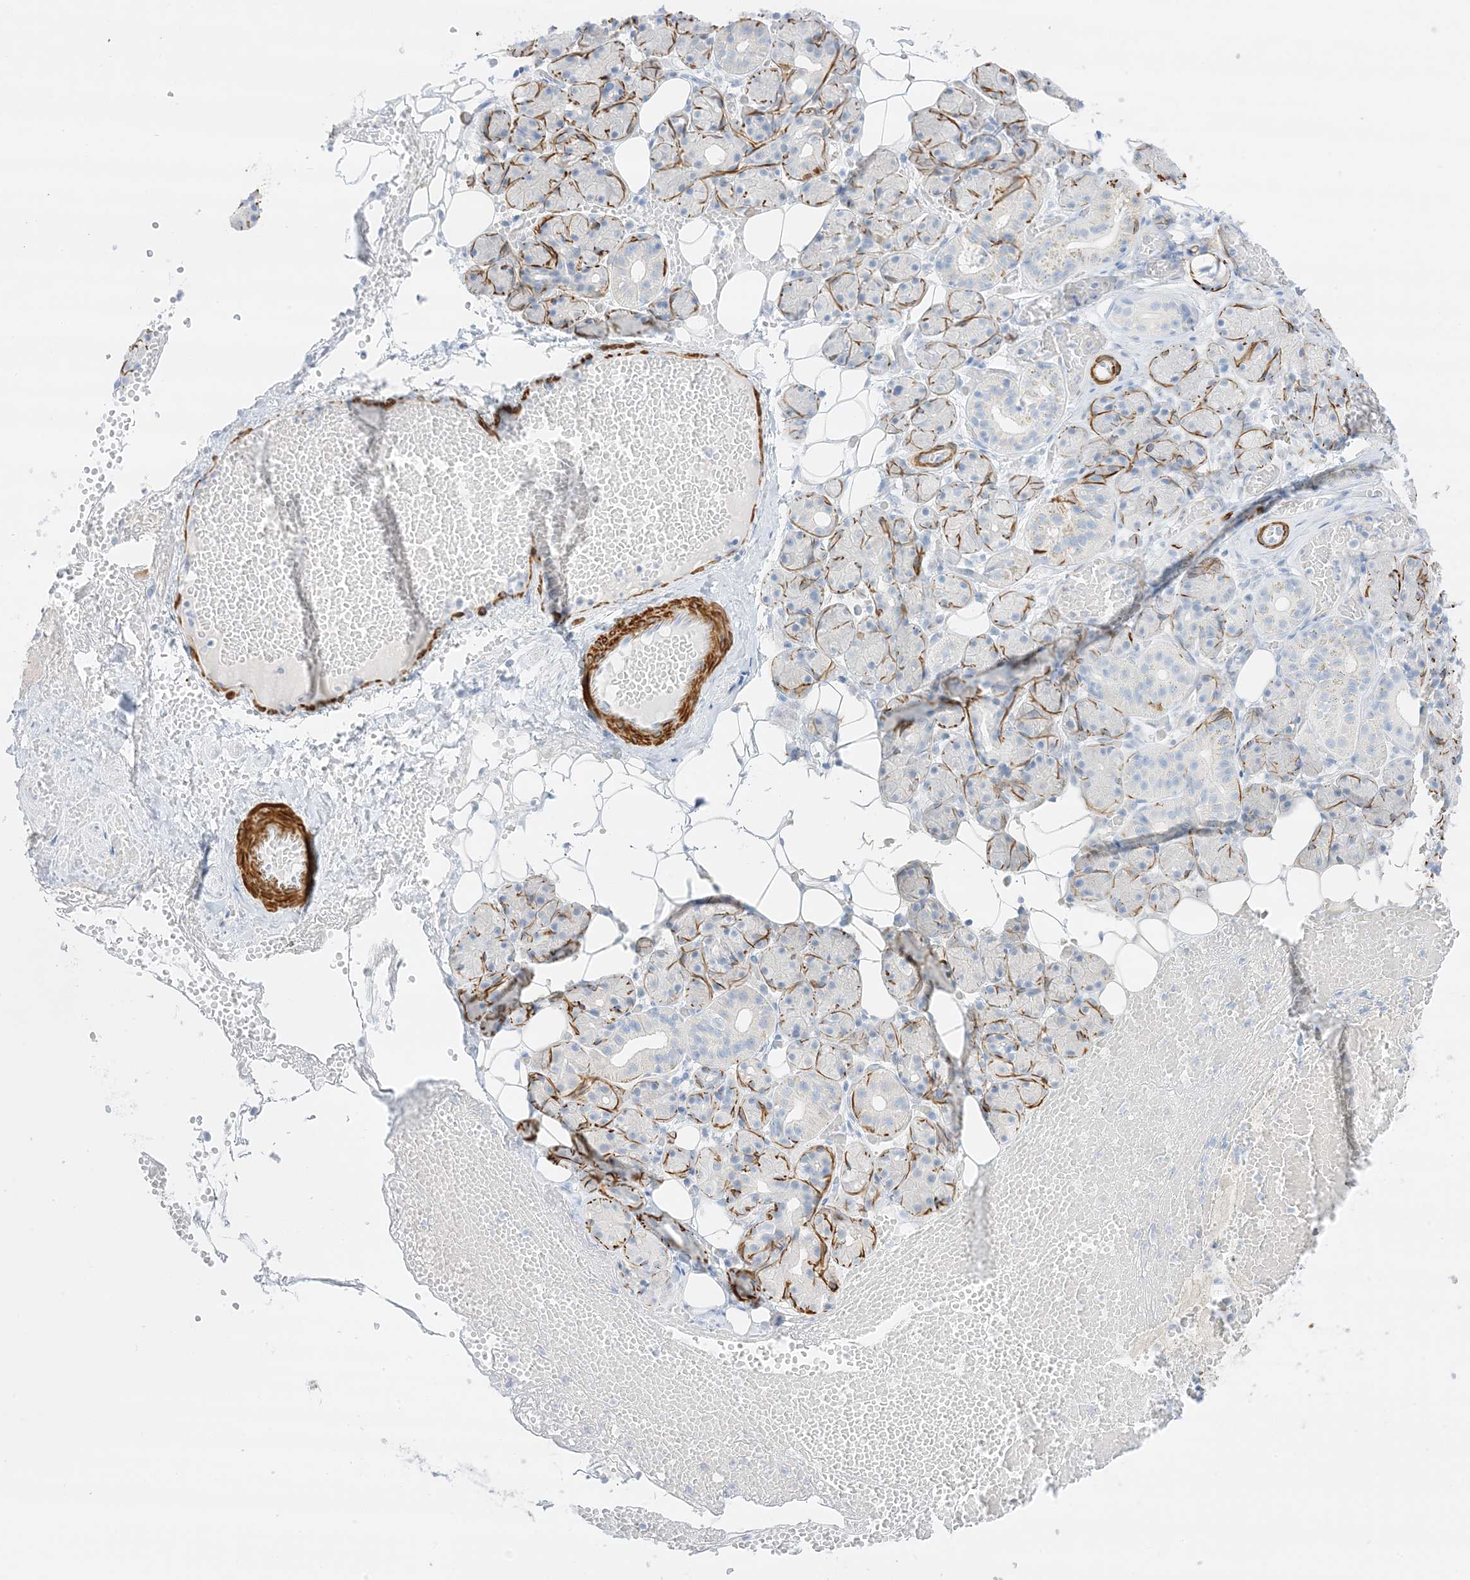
{"staining": {"intensity": "negative", "quantity": "none", "location": "none"}, "tissue": "salivary gland", "cell_type": "Glandular cells", "image_type": "normal", "snomed": [{"axis": "morphology", "description": "Normal tissue, NOS"}, {"axis": "topography", "description": "Salivary gland"}], "caption": "This is a histopathology image of immunohistochemistry staining of normal salivary gland, which shows no staining in glandular cells. (Immunohistochemistry (ihc), brightfield microscopy, high magnification).", "gene": "SLC22A13", "patient": {"sex": "male", "age": 63}}